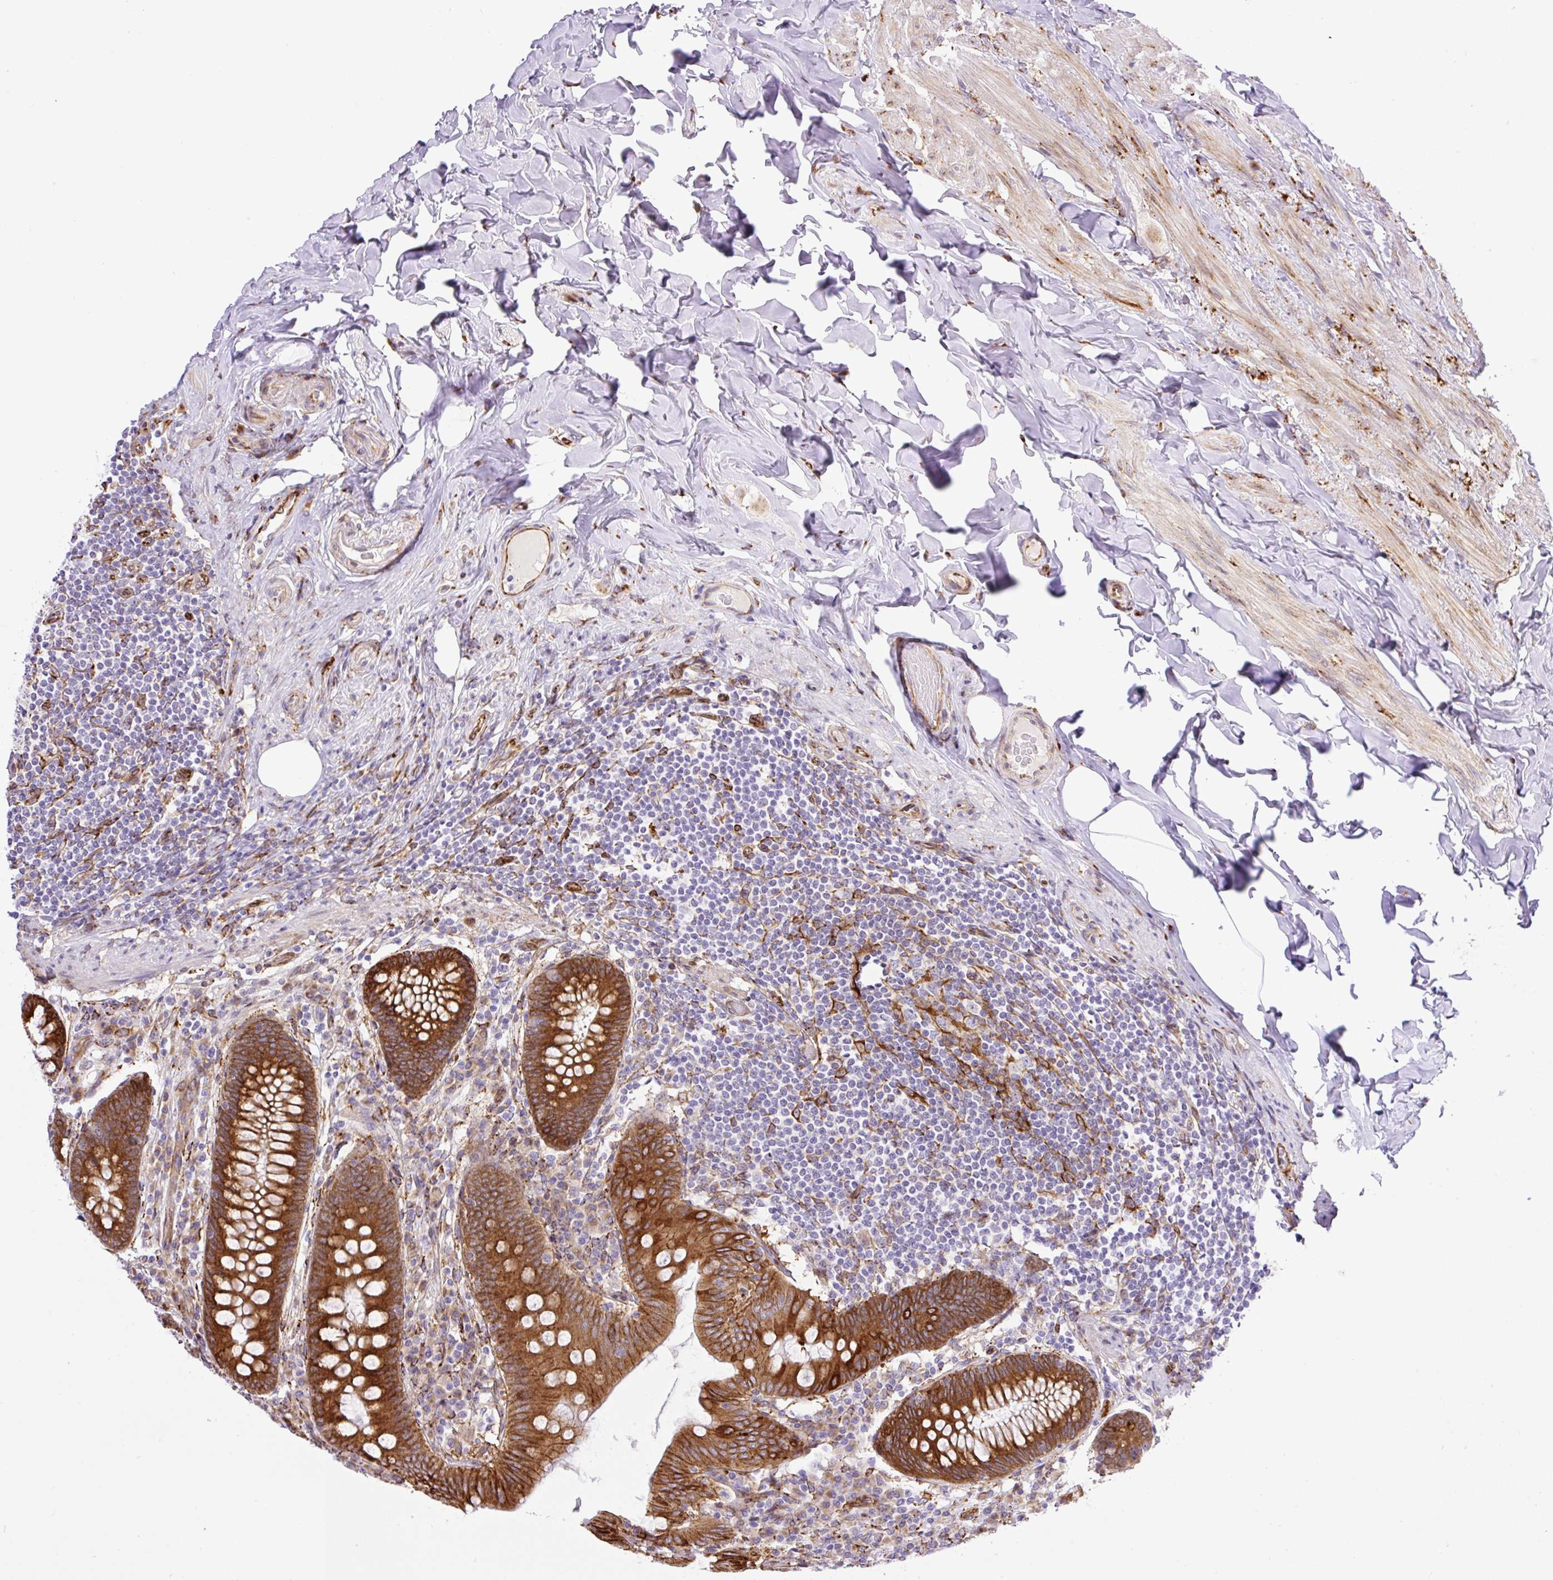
{"staining": {"intensity": "strong", "quantity": ">75%", "location": "cytoplasmic/membranous"}, "tissue": "appendix", "cell_type": "Glandular cells", "image_type": "normal", "snomed": [{"axis": "morphology", "description": "Normal tissue, NOS"}, {"axis": "topography", "description": "Appendix"}], "caption": "Immunohistochemistry (IHC) histopathology image of benign appendix stained for a protein (brown), which exhibits high levels of strong cytoplasmic/membranous expression in about >75% of glandular cells.", "gene": "RAB30", "patient": {"sex": "male", "age": 71}}